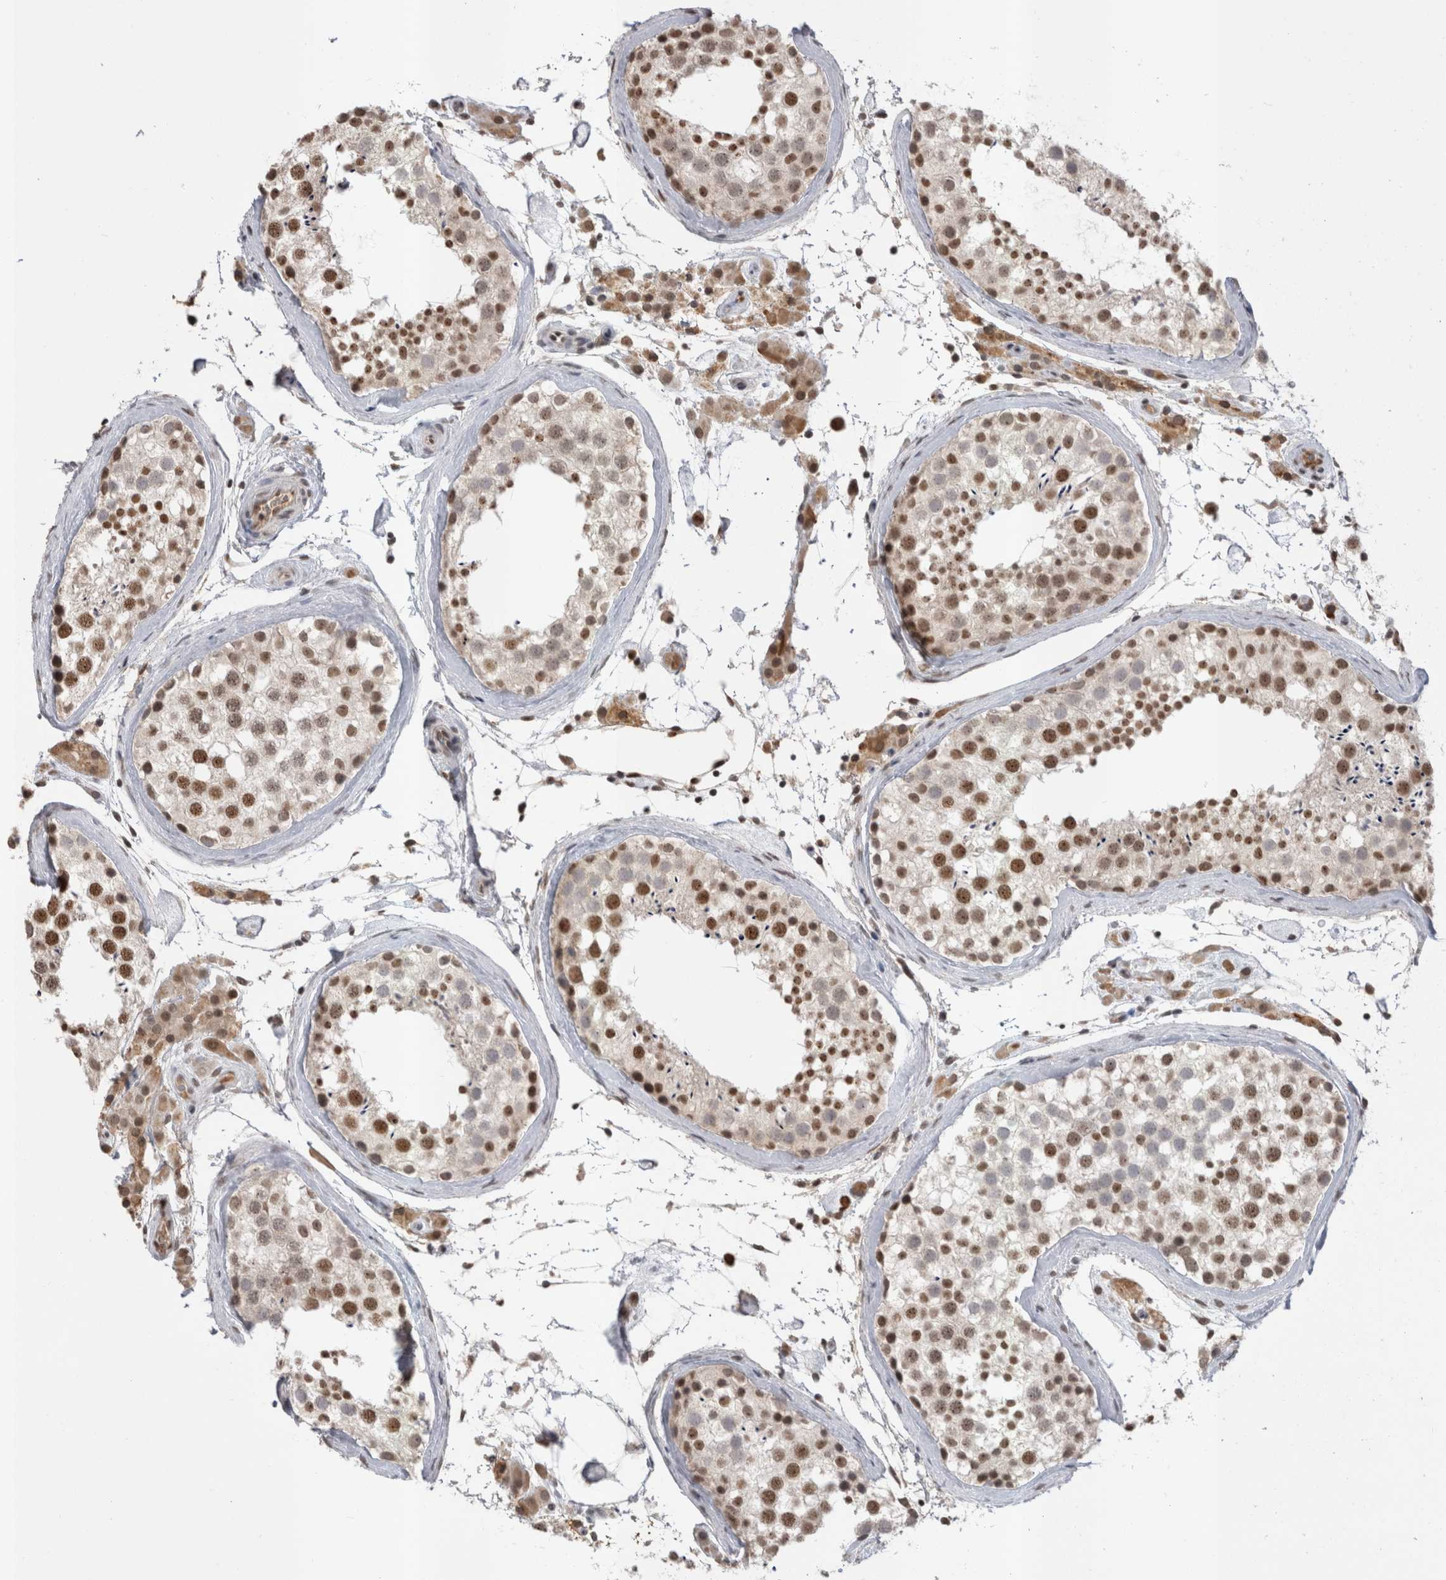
{"staining": {"intensity": "moderate", "quantity": ">75%", "location": "nuclear"}, "tissue": "testis", "cell_type": "Cells in seminiferous ducts", "image_type": "normal", "snomed": [{"axis": "morphology", "description": "Normal tissue, NOS"}, {"axis": "topography", "description": "Testis"}], "caption": "Cells in seminiferous ducts display moderate nuclear staining in about >75% of cells in benign testis.", "gene": "DAXX", "patient": {"sex": "male", "age": 46}}